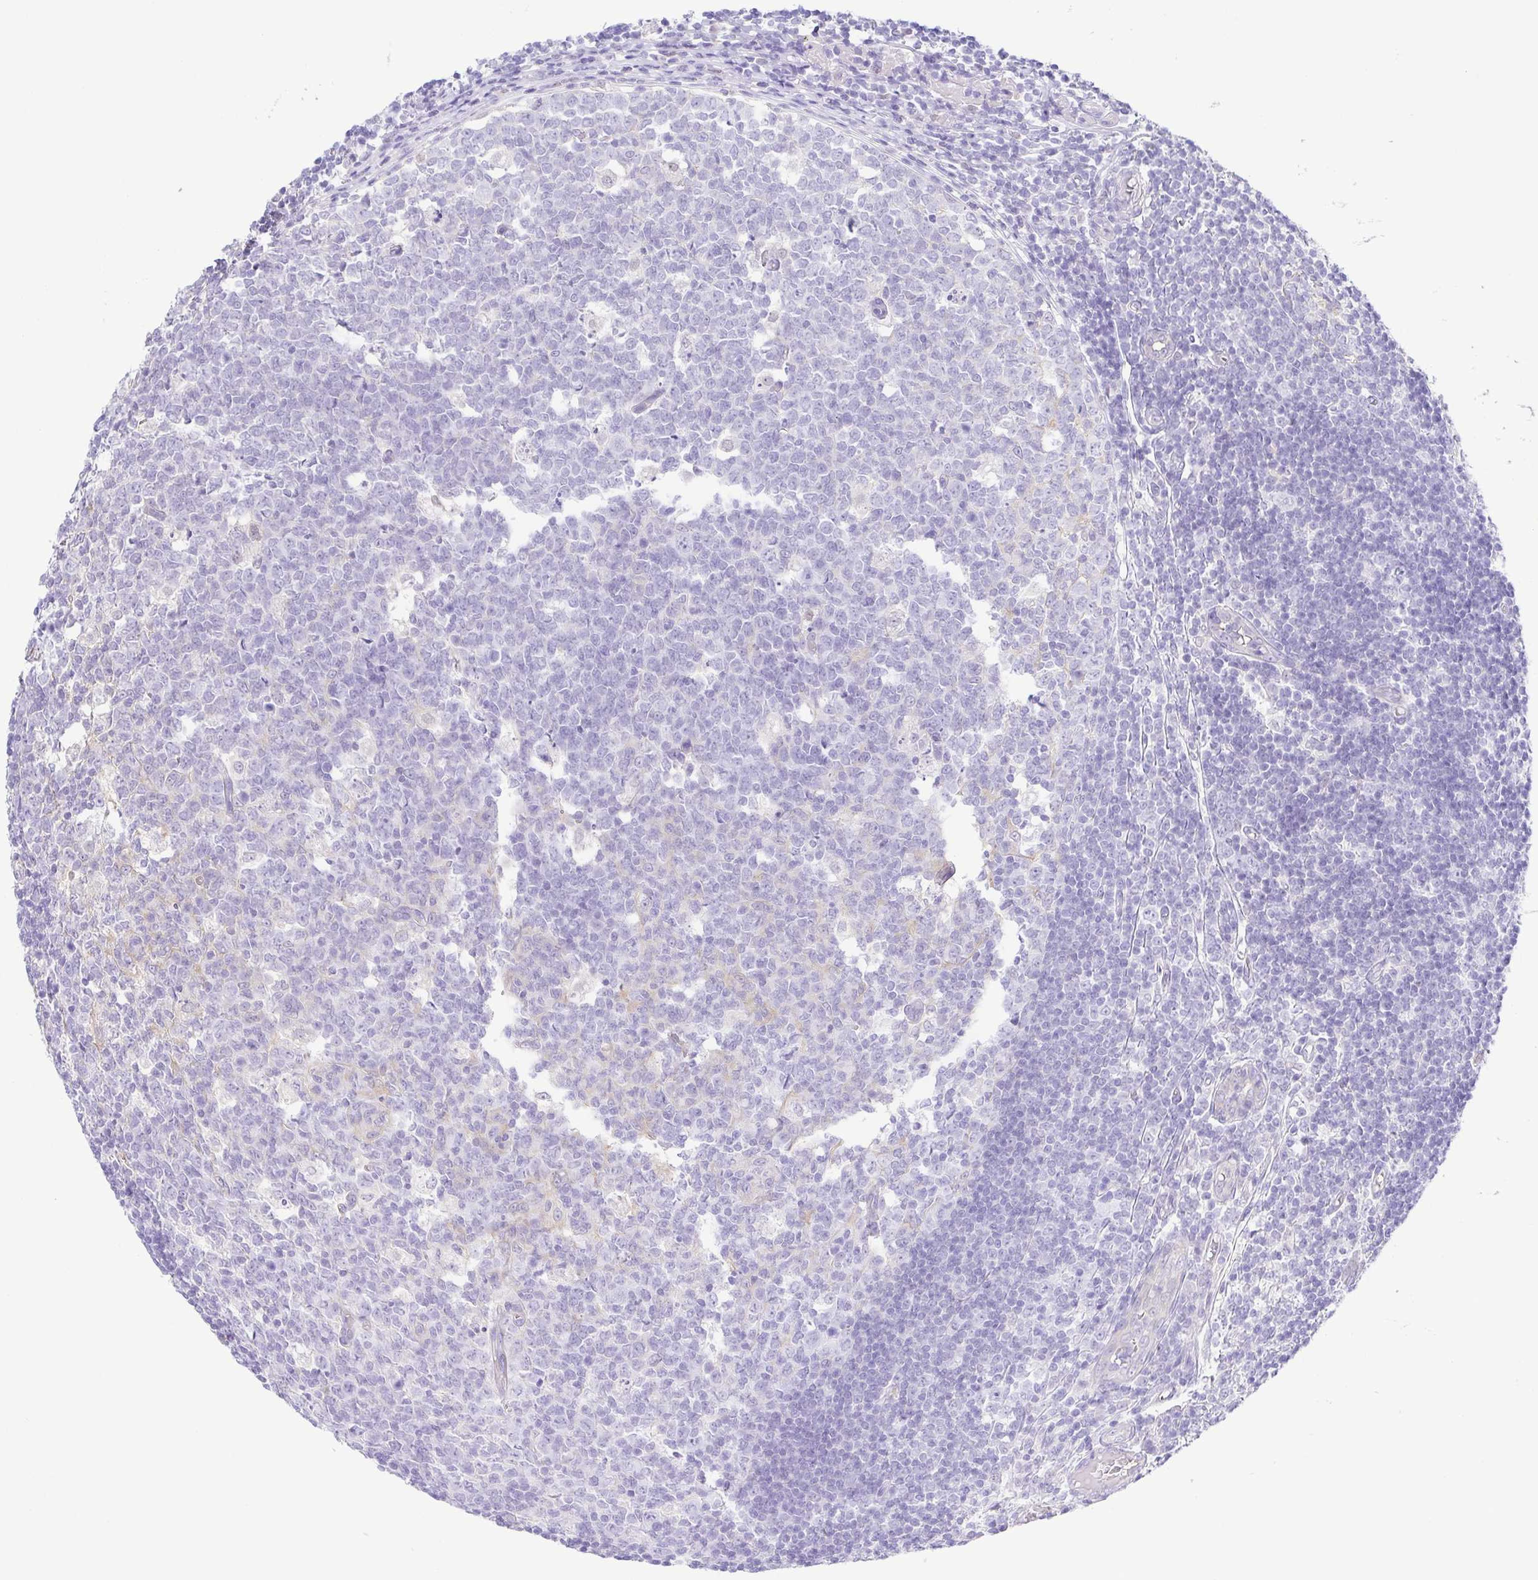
{"staining": {"intensity": "moderate", "quantity": "25%-75%", "location": "cytoplasmic/membranous"}, "tissue": "appendix", "cell_type": "Glandular cells", "image_type": "normal", "snomed": [{"axis": "morphology", "description": "Normal tissue, NOS"}, {"axis": "topography", "description": "Appendix"}], "caption": "A brown stain labels moderate cytoplasmic/membranous staining of a protein in glandular cells of normal human appendix. (DAB (3,3'-diaminobenzidine) = brown stain, brightfield microscopy at high magnification).", "gene": "EPB42", "patient": {"sex": "male", "age": 18}}